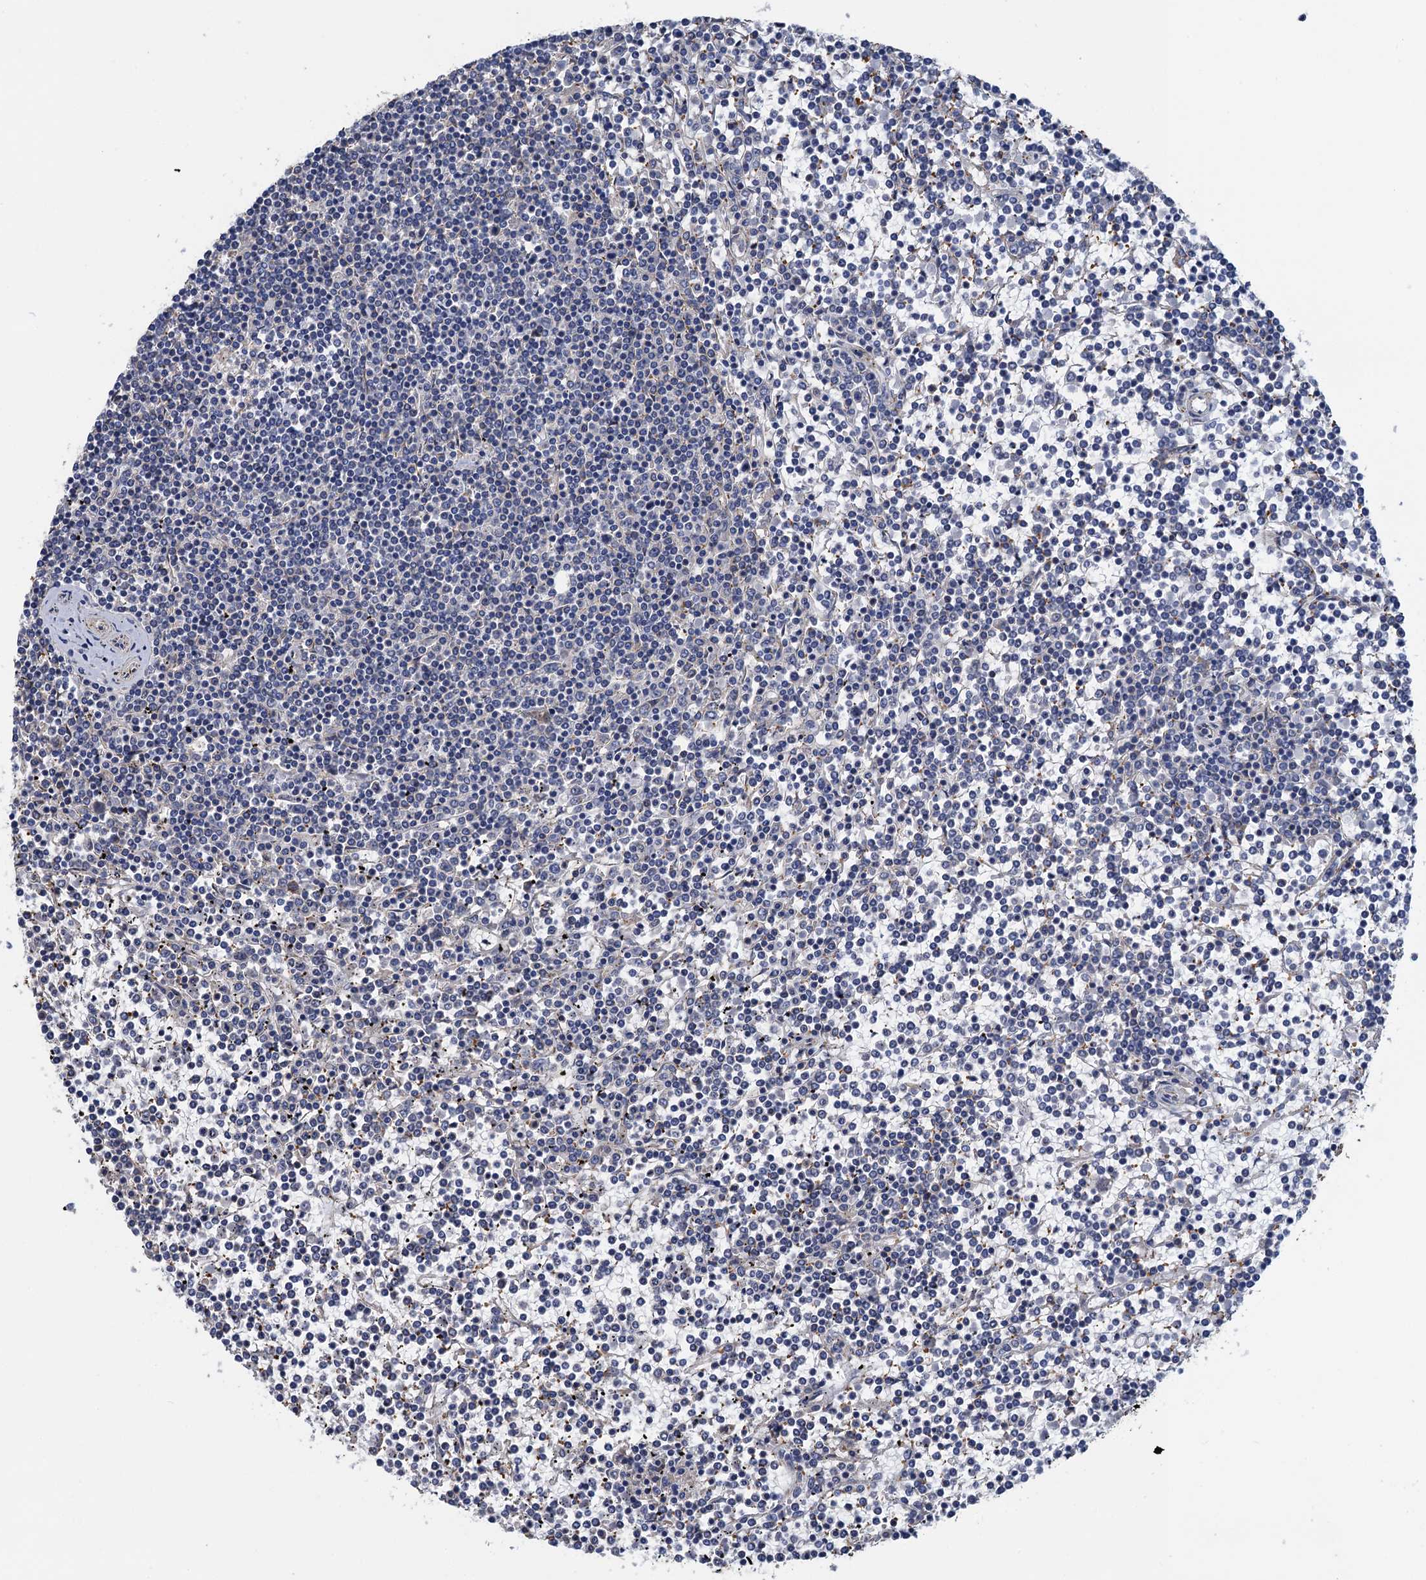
{"staining": {"intensity": "negative", "quantity": "none", "location": "none"}, "tissue": "lymphoma", "cell_type": "Tumor cells", "image_type": "cancer", "snomed": [{"axis": "morphology", "description": "Malignant lymphoma, non-Hodgkin's type, Low grade"}, {"axis": "topography", "description": "Spleen"}], "caption": "Tumor cells show no significant staining in low-grade malignant lymphoma, non-Hodgkin's type. (DAB (3,3'-diaminobenzidine) immunohistochemistry visualized using brightfield microscopy, high magnification).", "gene": "GCSH", "patient": {"sex": "female", "age": 19}}